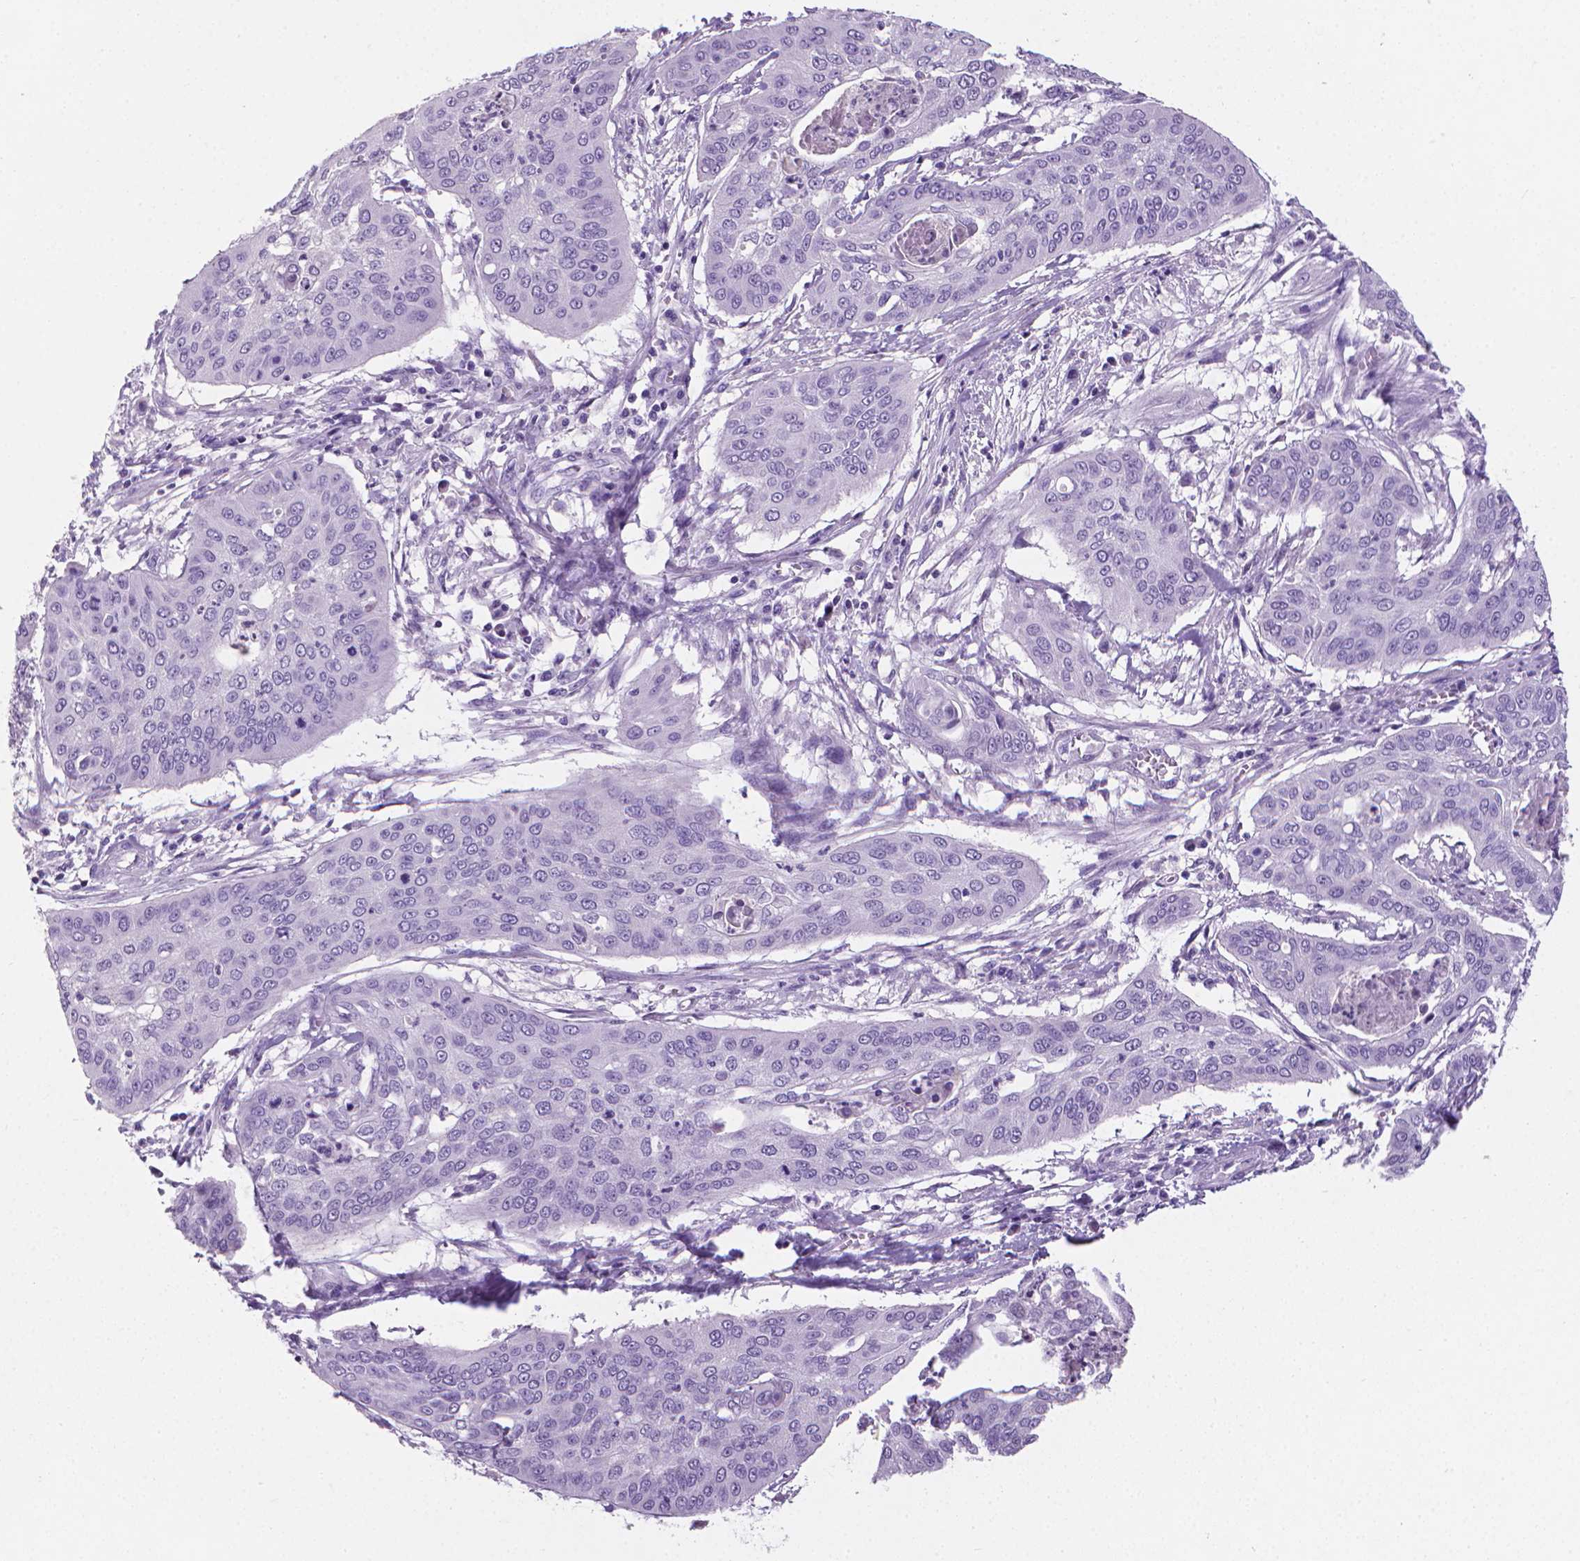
{"staining": {"intensity": "negative", "quantity": "none", "location": "none"}, "tissue": "cervical cancer", "cell_type": "Tumor cells", "image_type": "cancer", "snomed": [{"axis": "morphology", "description": "Squamous cell carcinoma, NOS"}, {"axis": "topography", "description": "Cervix"}], "caption": "An immunohistochemistry histopathology image of cervical cancer (squamous cell carcinoma) is shown. There is no staining in tumor cells of cervical cancer (squamous cell carcinoma).", "gene": "XPNPEP2", "patient": {"sex": "female", "age": 39}}